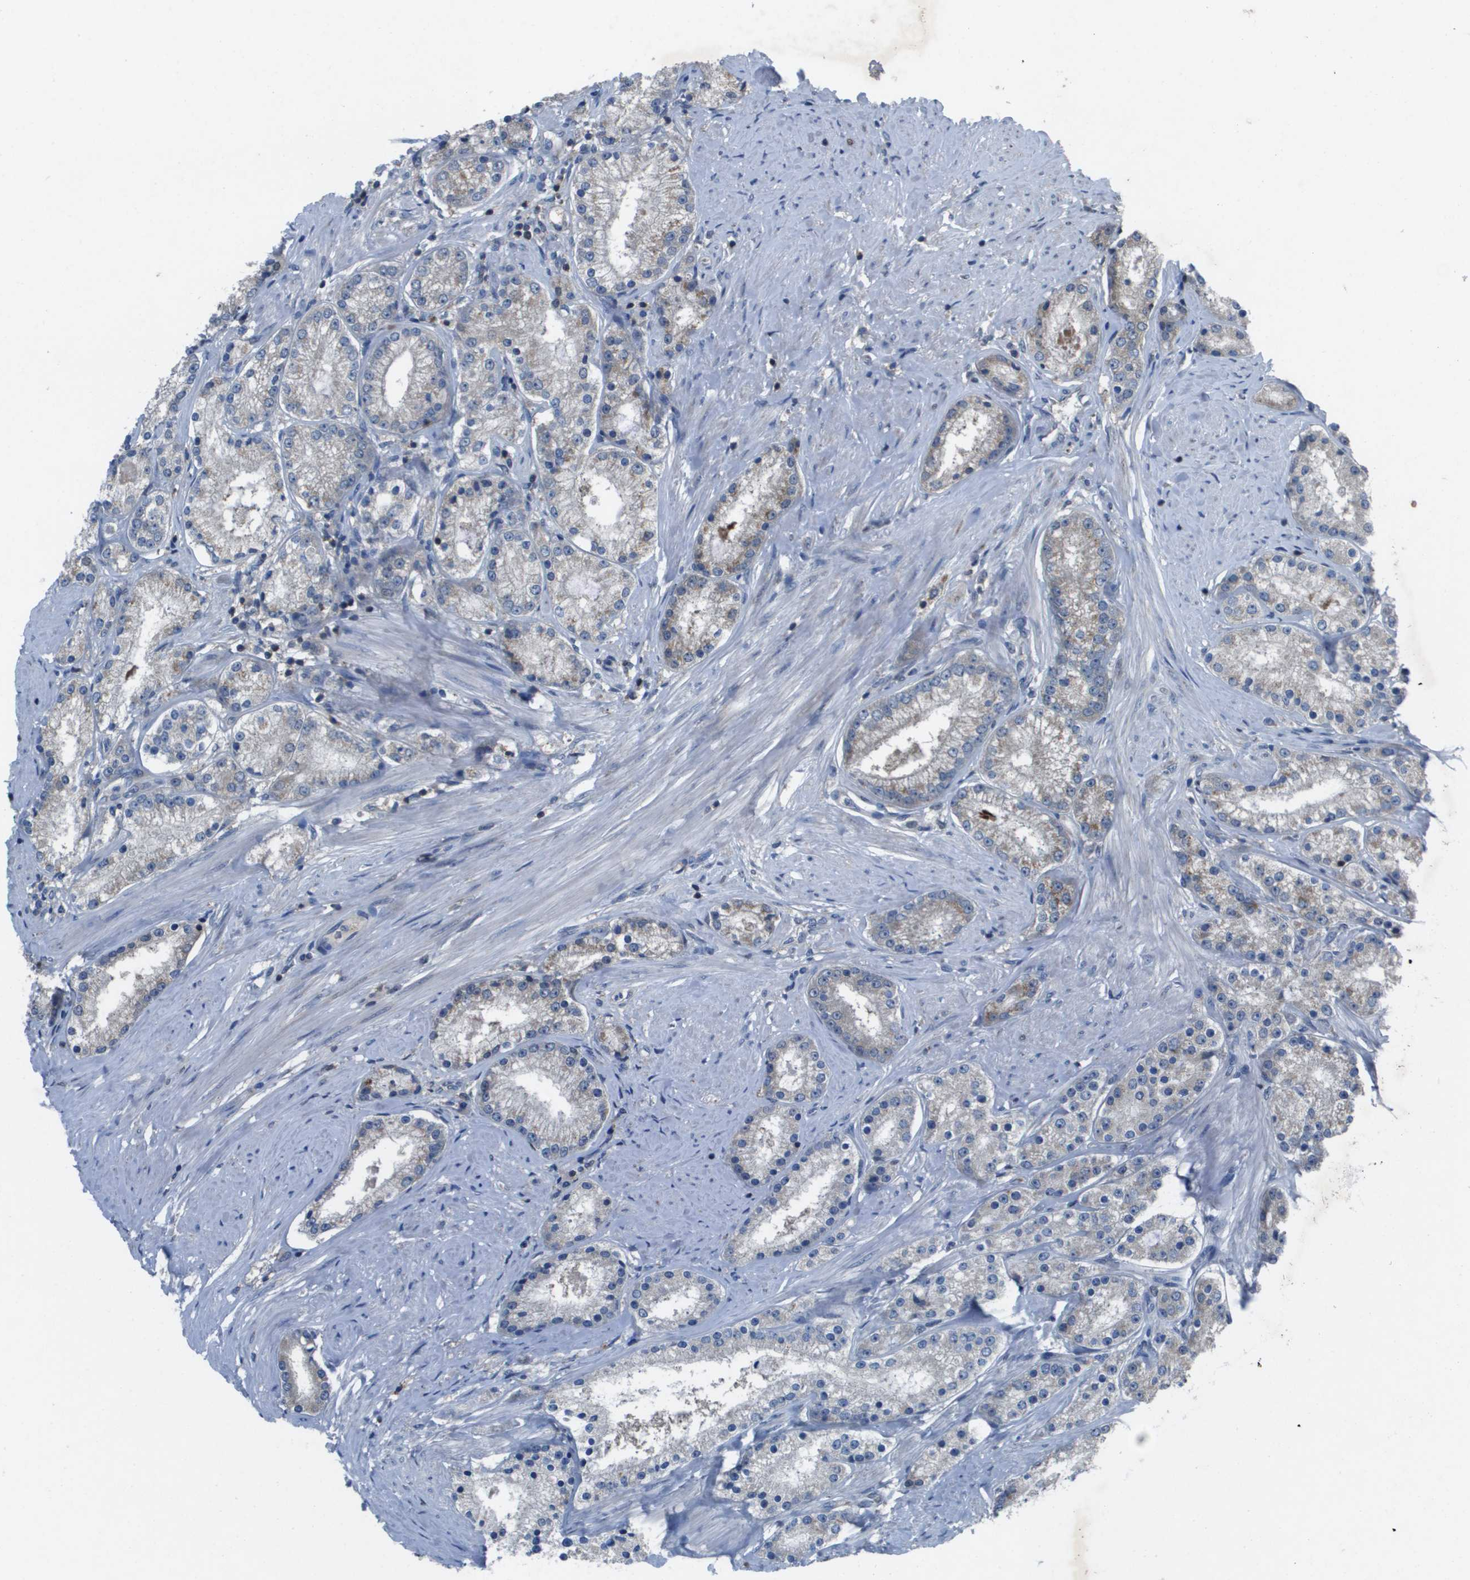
{"staining": {"intensity": "weak", "quantity": "<25%", "location": "cytoplasmic/membranous"}, "tissue": "prostate cancer", "cell_type": "Tumor cells", "image_type": "cancer", "snomed": [{"axis": "morphology", "description": "Adenocarcinoma, Low grade"}, {"axis": "topography", "description": "Prostate"}], "caption": "This is an immunohistochemistry (IHC) histopathology image of prostate low-grade adenocarcinoma. There is no positivity in tumor cells.", "gene": "CAMK4", "patient": {"sex": "male", "age": 63}}